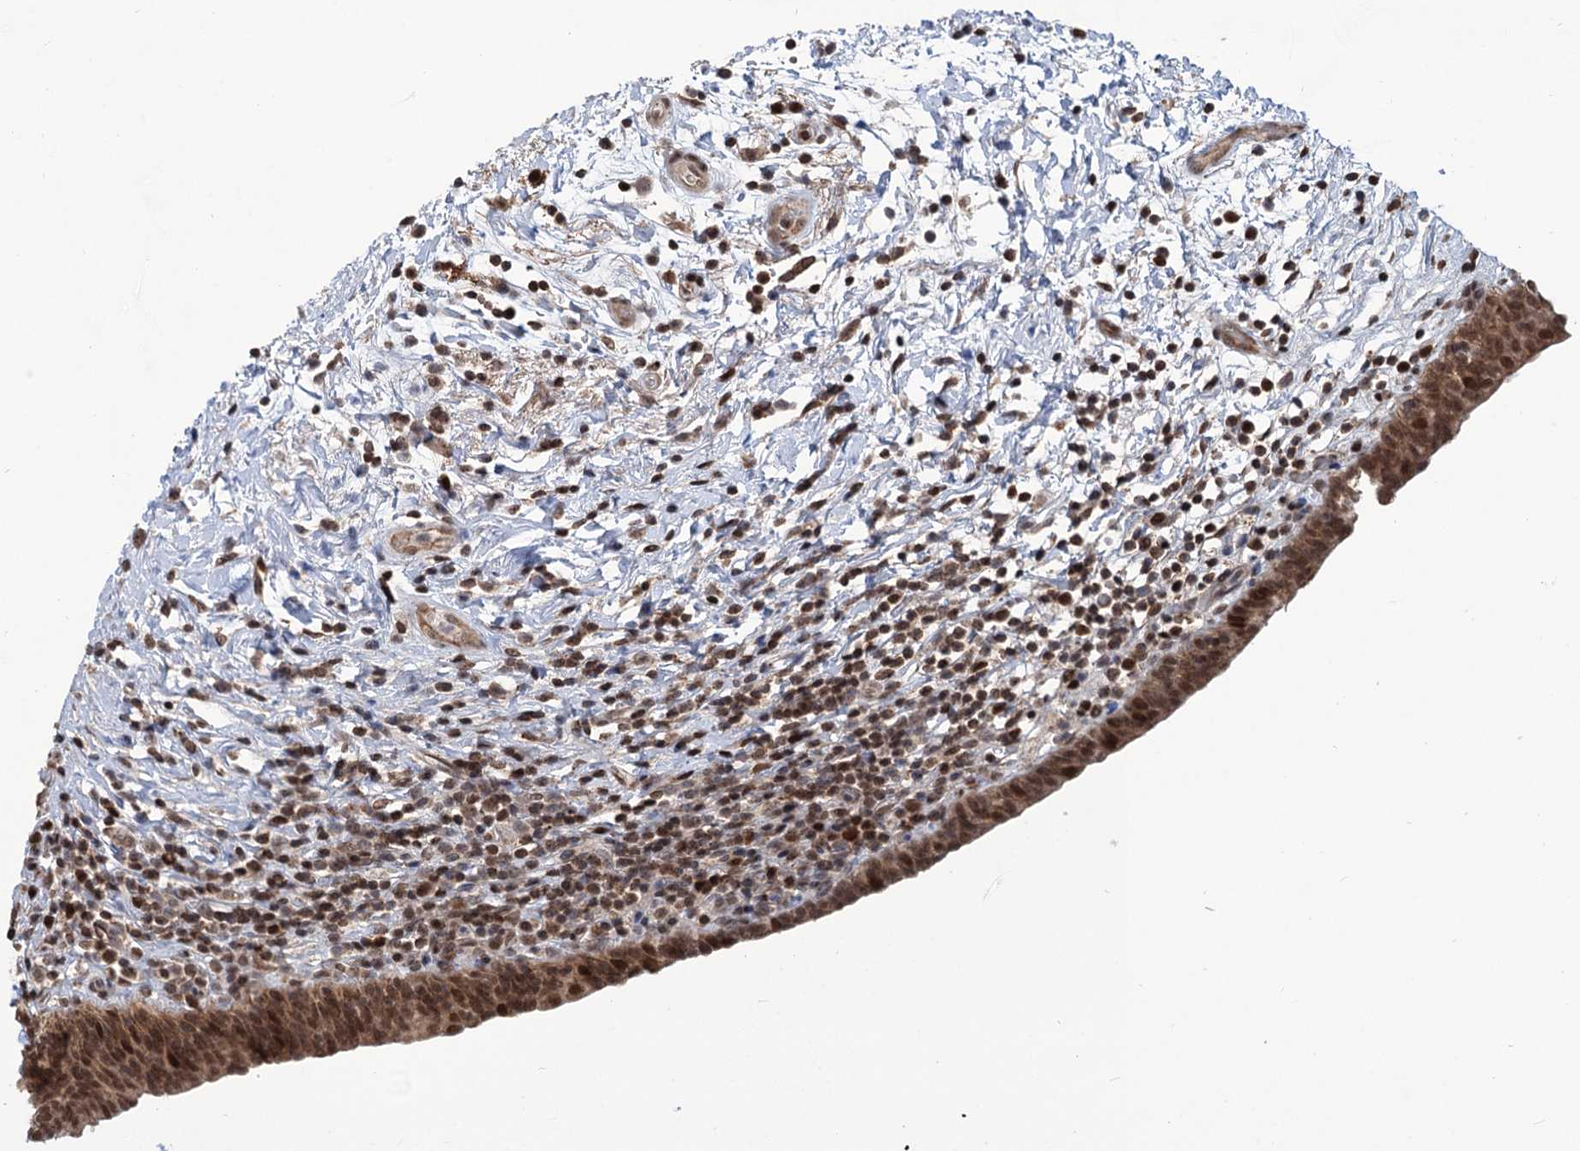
{"staining": {"intensity": "moderate", "quantity": ">75%", "location": "cytoplasmic/membranous,nuclear"}, "tissue": "urinary bladder", "cell_type": "Urothelial cells", "image_type": "normal", "snomed": [{"axis": "morphology", "description": "Normal tissue, NOS"}, {"axis": "topography", "description": "Urinary bladder"}], "caption": "Moderate cytoplasmic/membranous,nuclear expression is appreciated in about >75% of urothelial cells in benign urinary bladder.", "gene": "PHC3", "patient": {"sex": "male", "age": 83}}